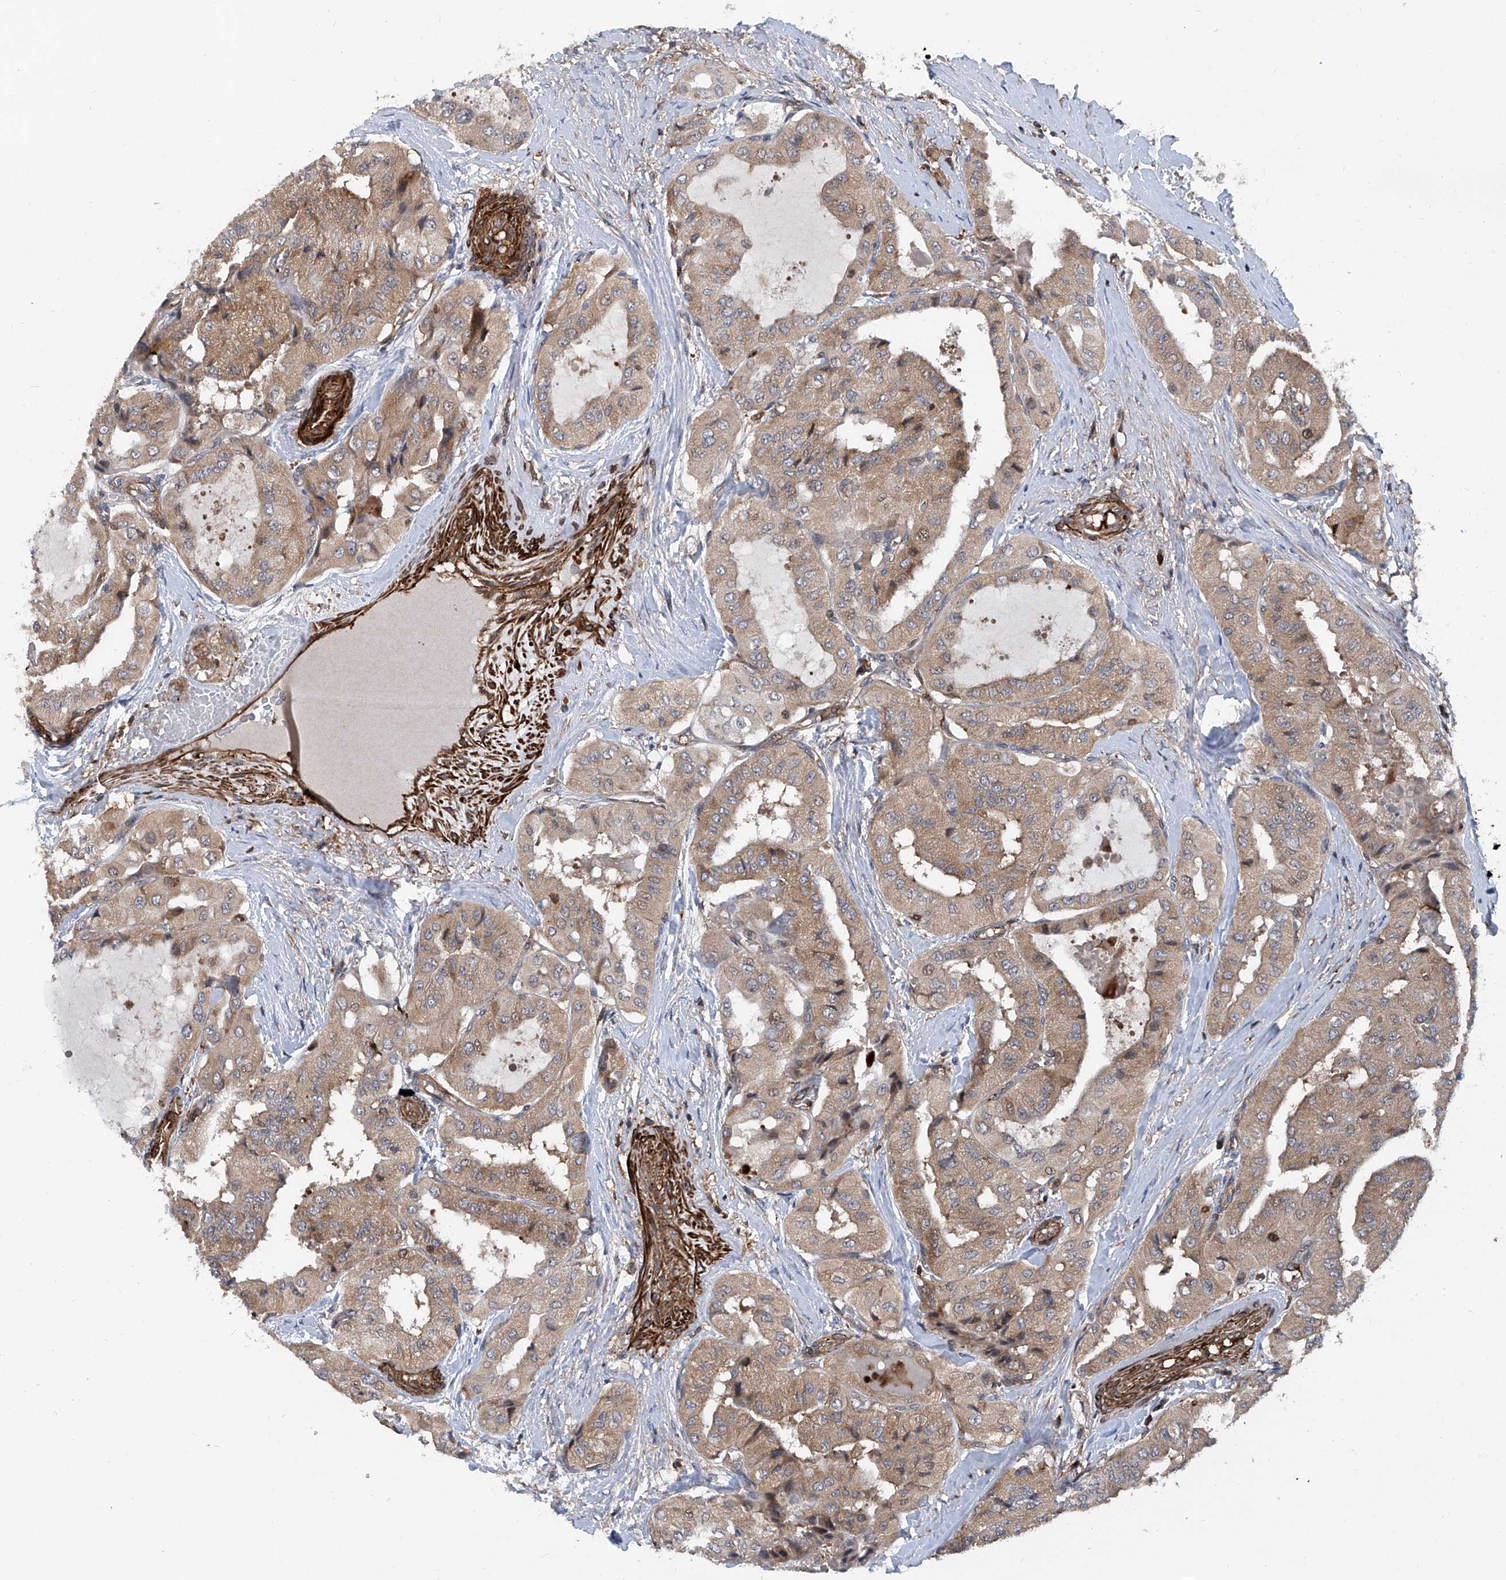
{"staining": {"intensity": "moderate", "quantity": ">75%", "location": "cytoplasmic/membranous"}, "tissue": "thyroid cancer", "cell_type": "Tumor cells", "image_type": "cancer", "snomed": [{"axis": "morphology", "description": "Papillary adenocarcinoma, NOS"}, {"axis": "topography", "description": "Thyroid gland"}], "caption": "IHC image of neoplastic tissue: human thyroid cancer (papillary adenocarcinoma) stained using IHC reveals medium levels of moderate protein expression localized specifically in the cytoplasmic/membranous of tumor cells, appearing as a cytoplasmic/membranous brown color.", "gene": "NT5C3A", "patient": {"sex": "female", "age": 59}}